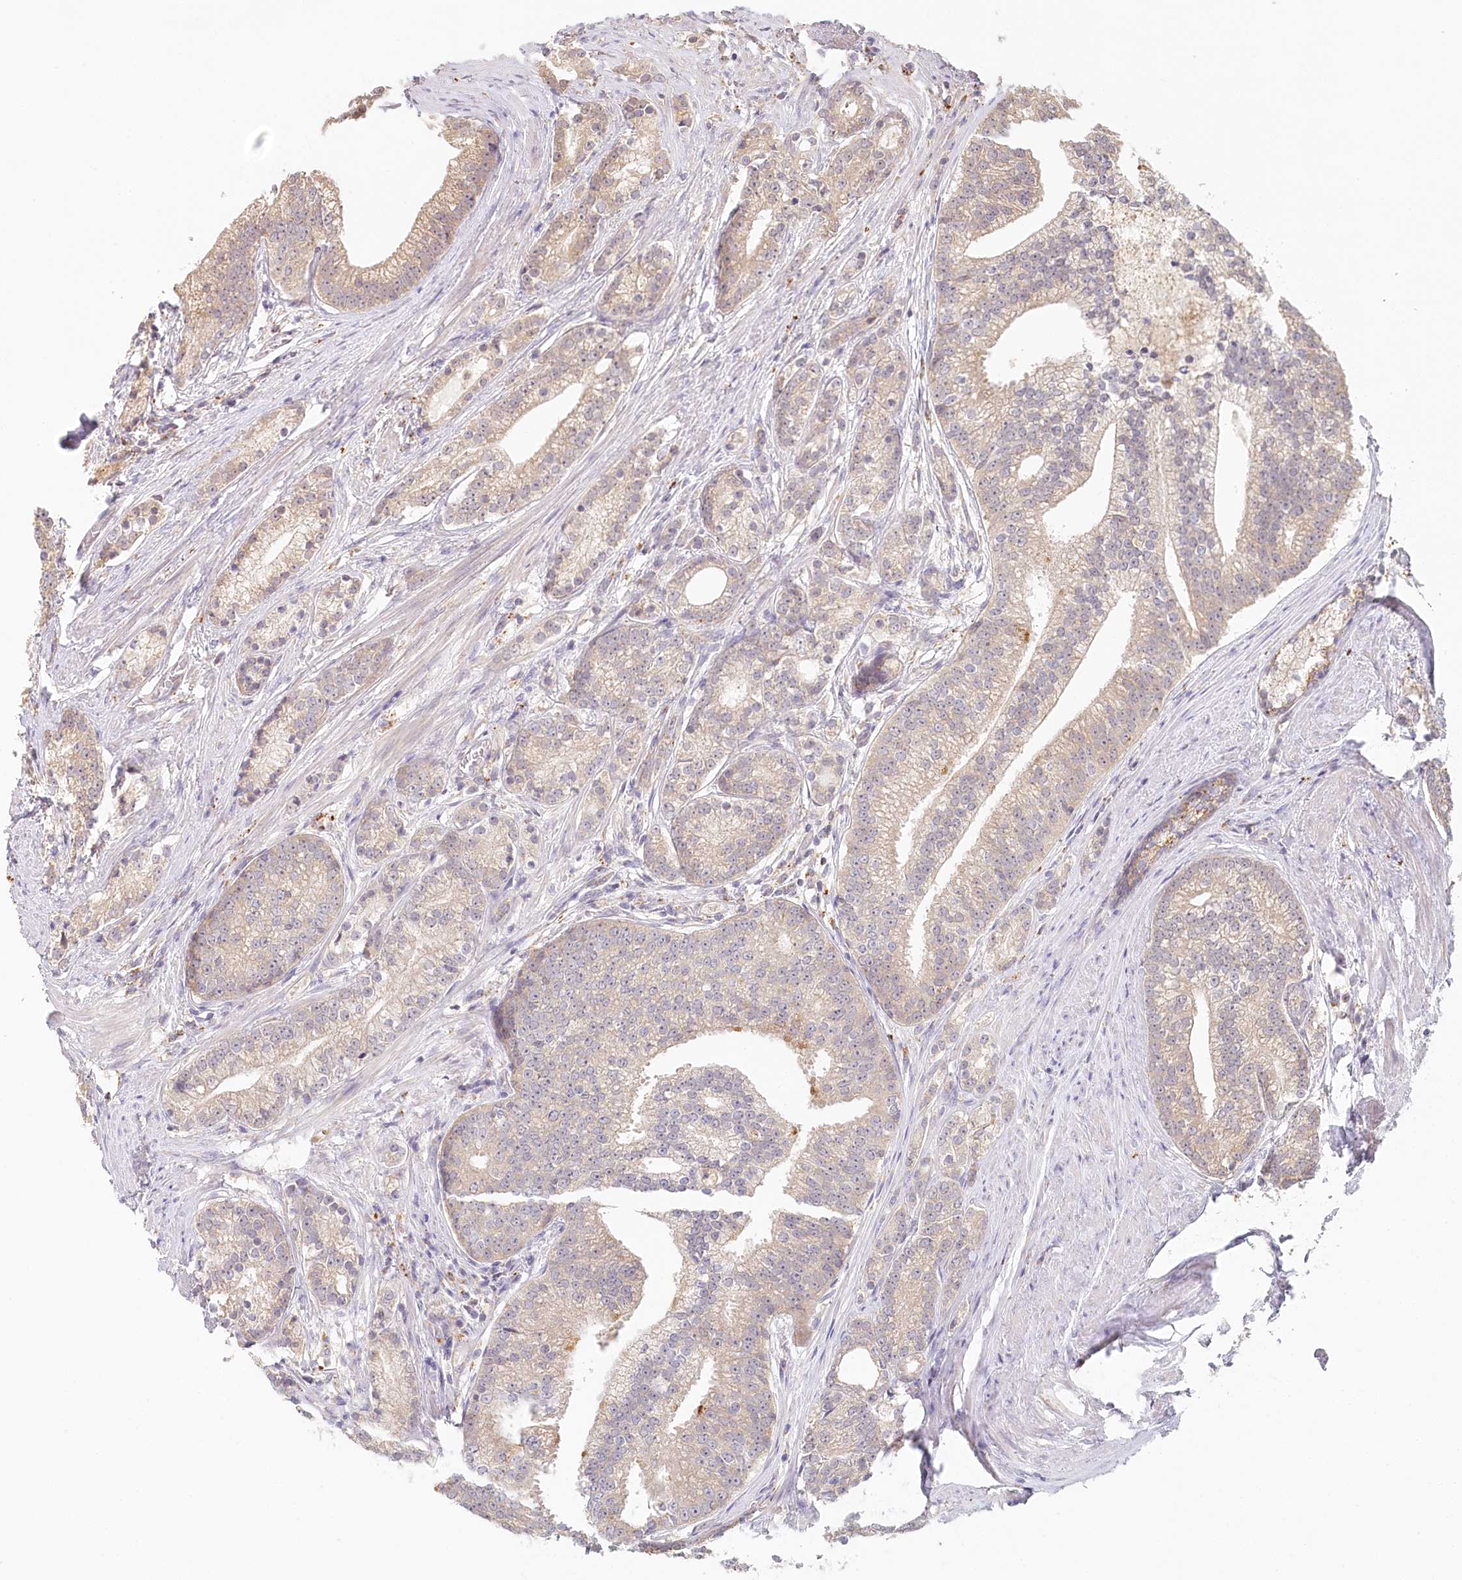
{"staining": {"intensity": "weak", "quantity": "<25%", "location": "cytoplasmic/membranous"}, "tissue": "prostate cancer", "cell_type": "Tumor cells", "image_type": "cancer", "snomed": [{"axis": "morphology", "description": "Adenocarcinoma, Low grade"}, {"axis": "topography", "description": "Prostate"}], "caption": "This is an immunohistochemistry (IHC) micrograph of adenocarcinoma (low-grade) (prostate). There is no staining in tumor cells.", "gene": "VSIG1", "patient": {"sex": "male", "age": 71}}